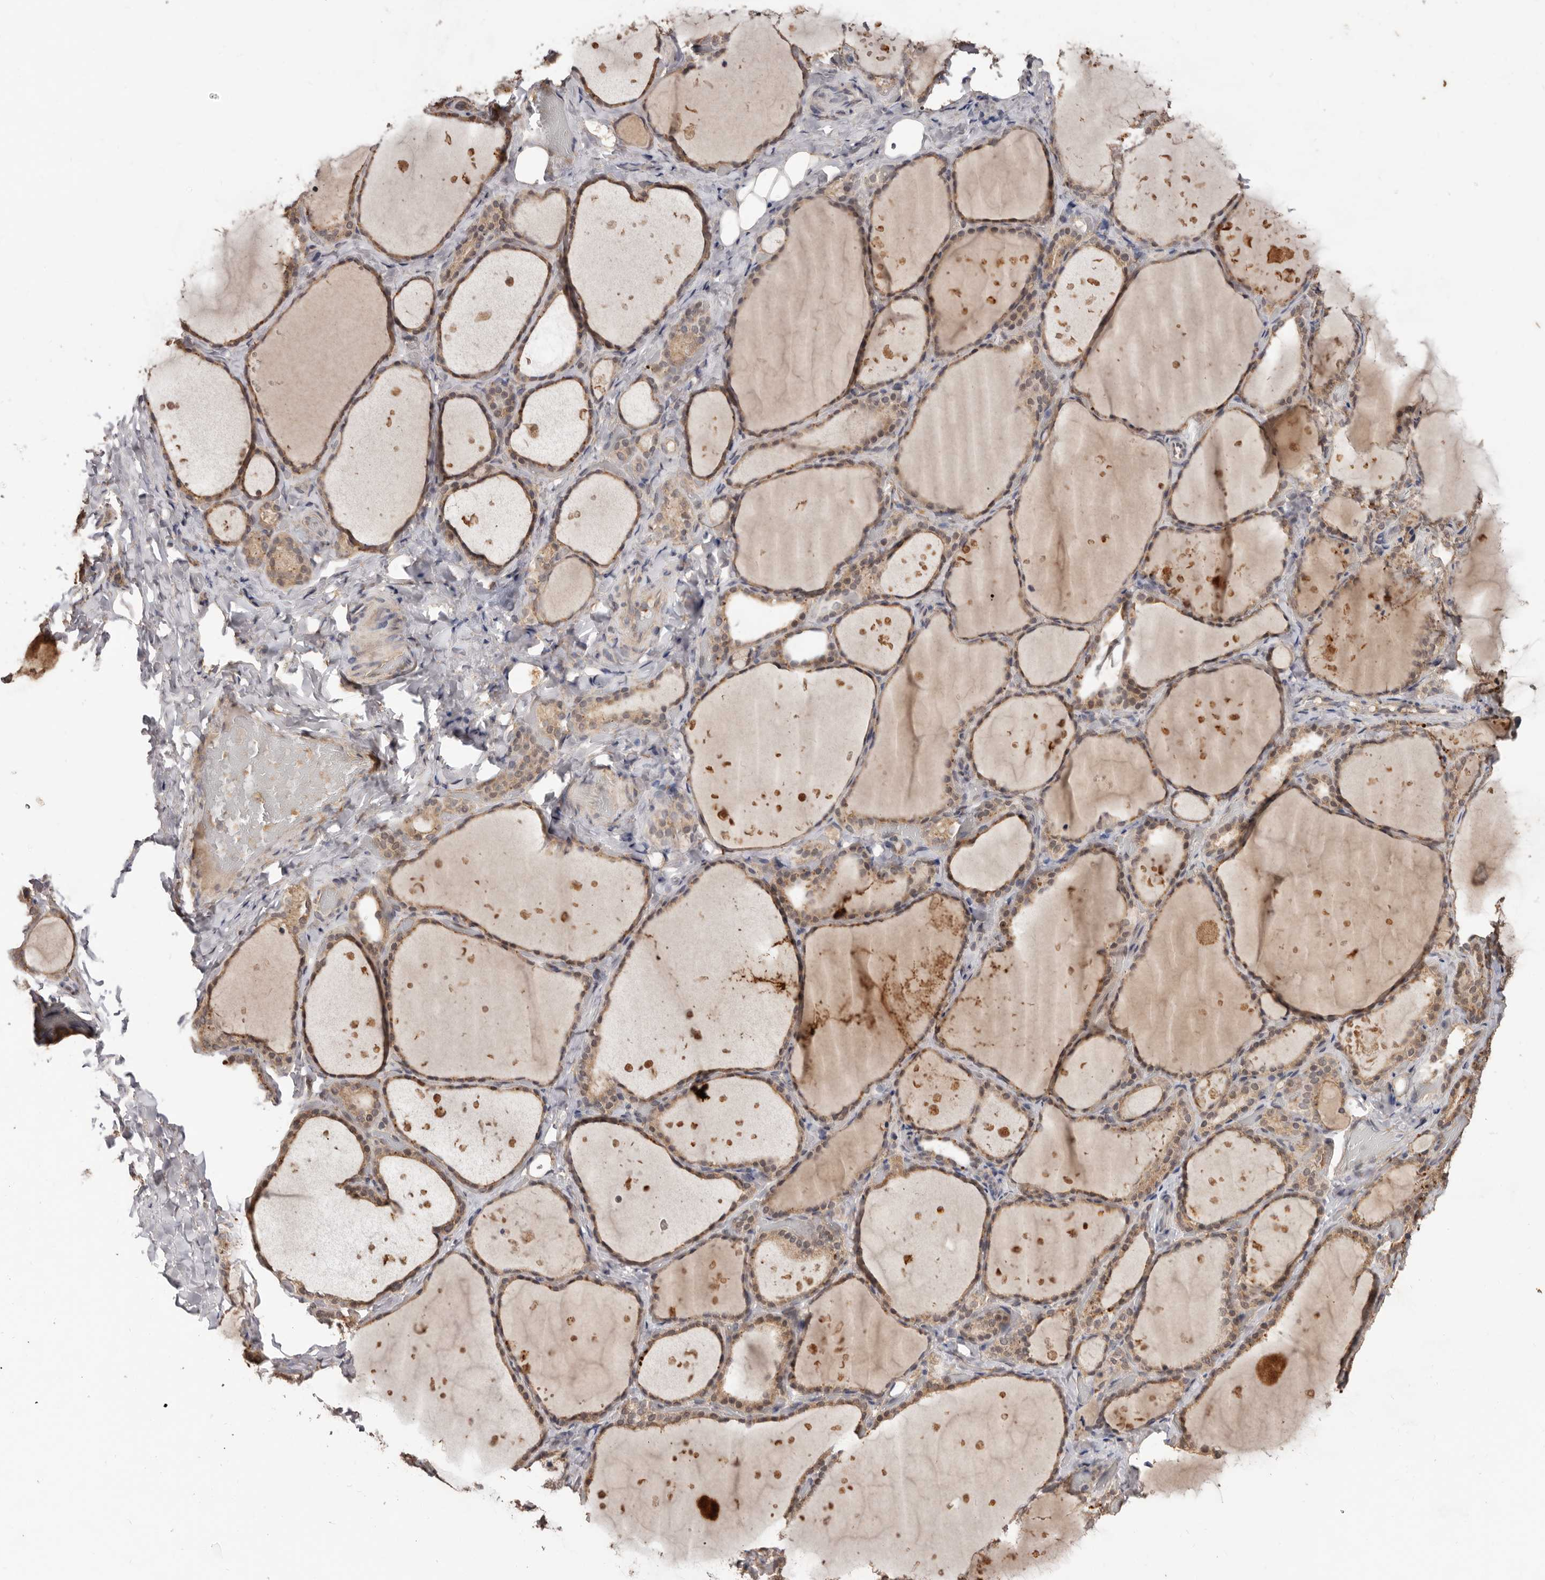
{"staining": {"intensity": "moderate", "quantity": "25%-75%", "location": "cytoplasmic/membranous,nuclear"}, "tissue": "thyroid gland", "cell_type": "Glandular cells", "image_type": "normal", "snomed": [{"axis": "morphology", "description": "Normal tissue, NOS"}, {"axis": "topography", "description": "Thyroid gland"}], "caption": "Thyroid gland stained with IHC exhibits moderate cytoplasmic/membranous,nuclear staining in about 25%-75% of glandular cells. (Stains: DAB in brown, nuclei in blue, Microscopy: brightfield microscopy at high magnification).", "gene": "RSPO2", "patient": {"sex": "female", "age": 44}}